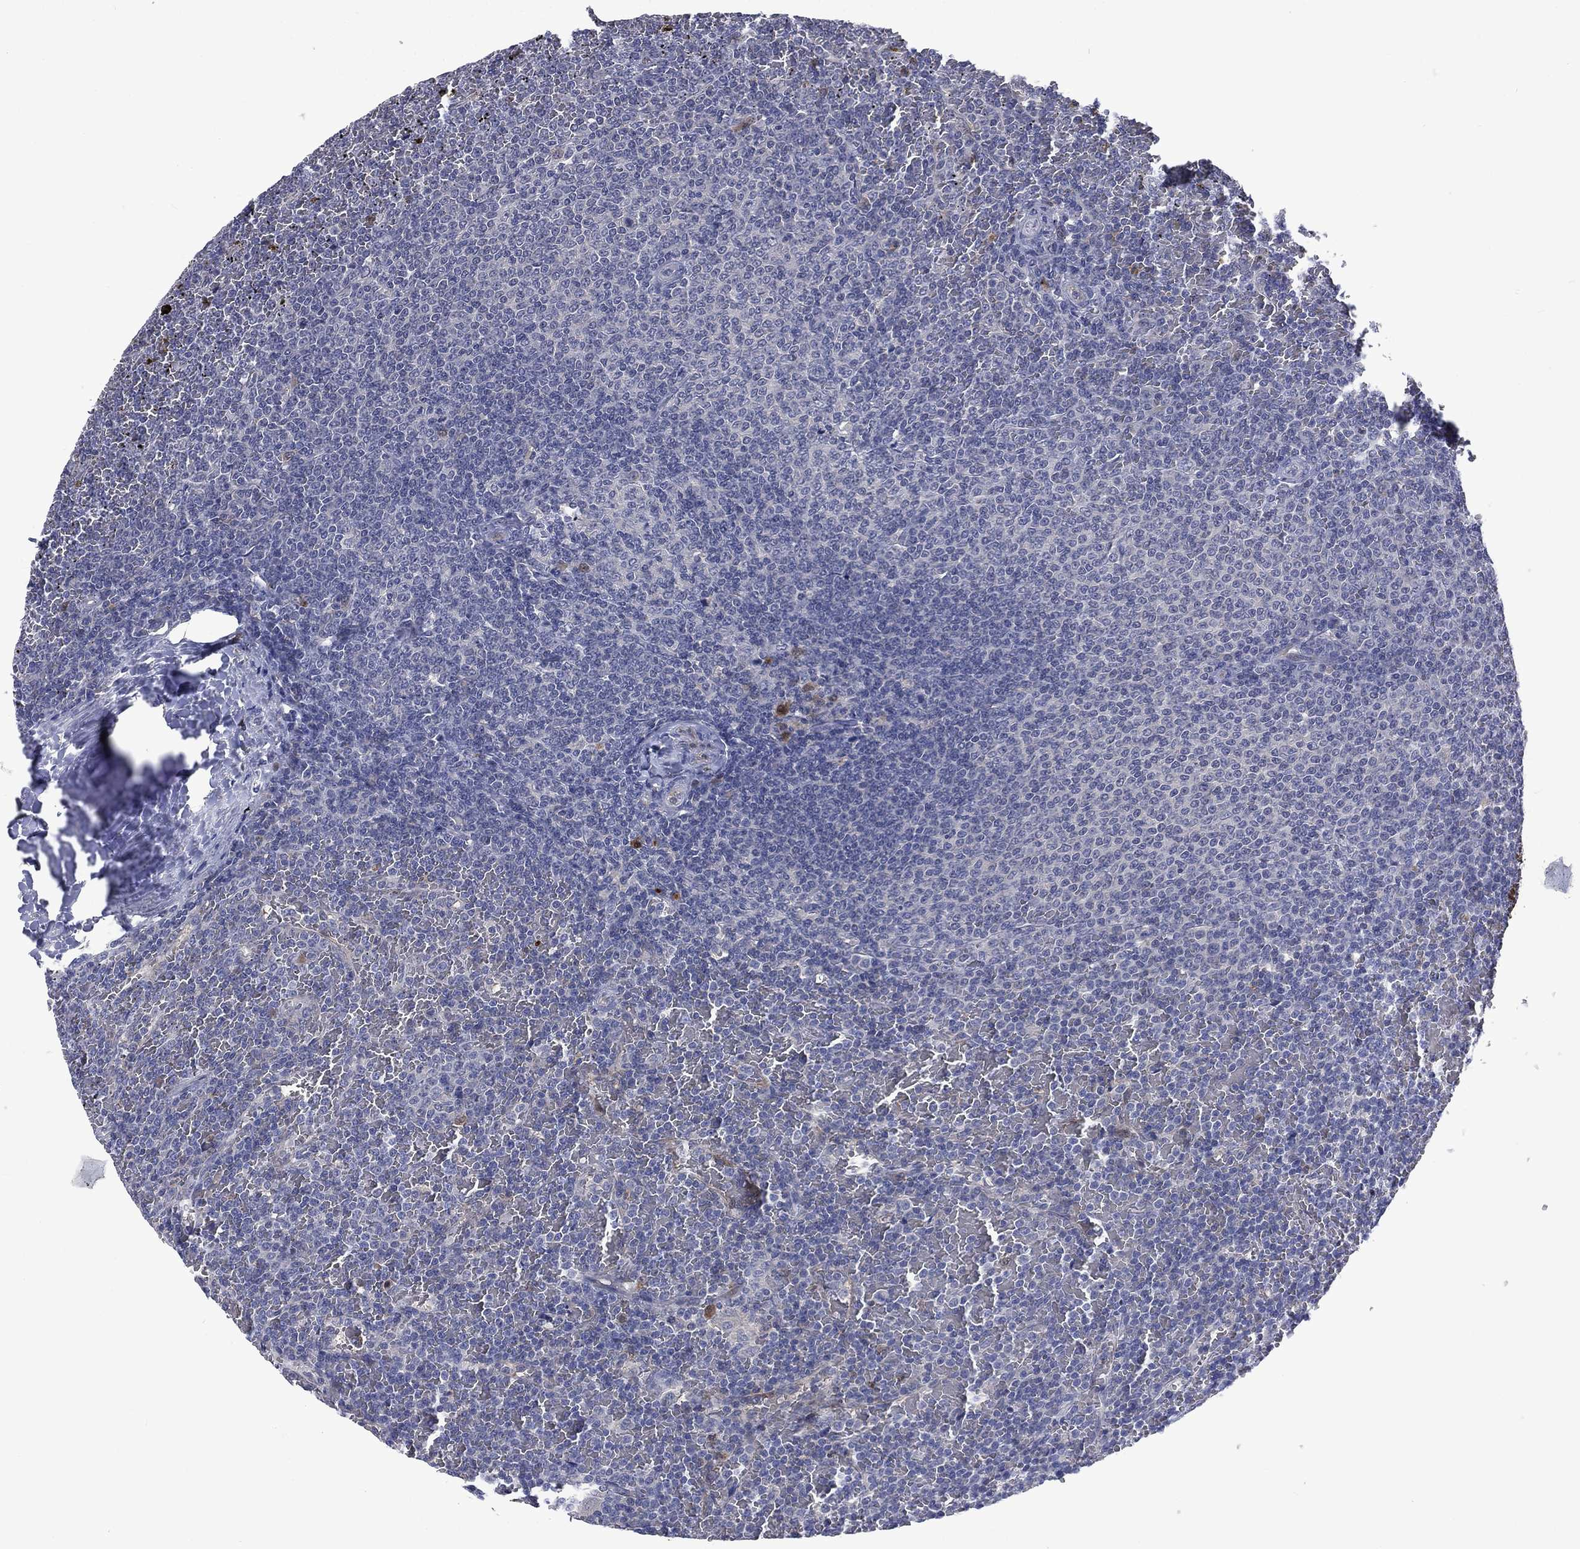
{"staining": {"intensity": "negative", "quantity": "none", "location": "none"}, "tissue": "lymphoma", "cell_type": "Tumor cells", "image_type": "cancer", "snomed": [{"axis": "morphology", "description": "Malignant lymphoma, non-Hodgkin's type, Low grade"}, {"axis": "topography", "description": "Spleen"}], "caption": "Immunohistochemical staining of lymphoma demonstrates no significant expression in tumor cells. (DAB (3,3'-diaminobenzidine) immunohistochemistry with hematoxylin counter stain).", "gene": "CA12", "patient": {"sex": "female", "age": 77}}